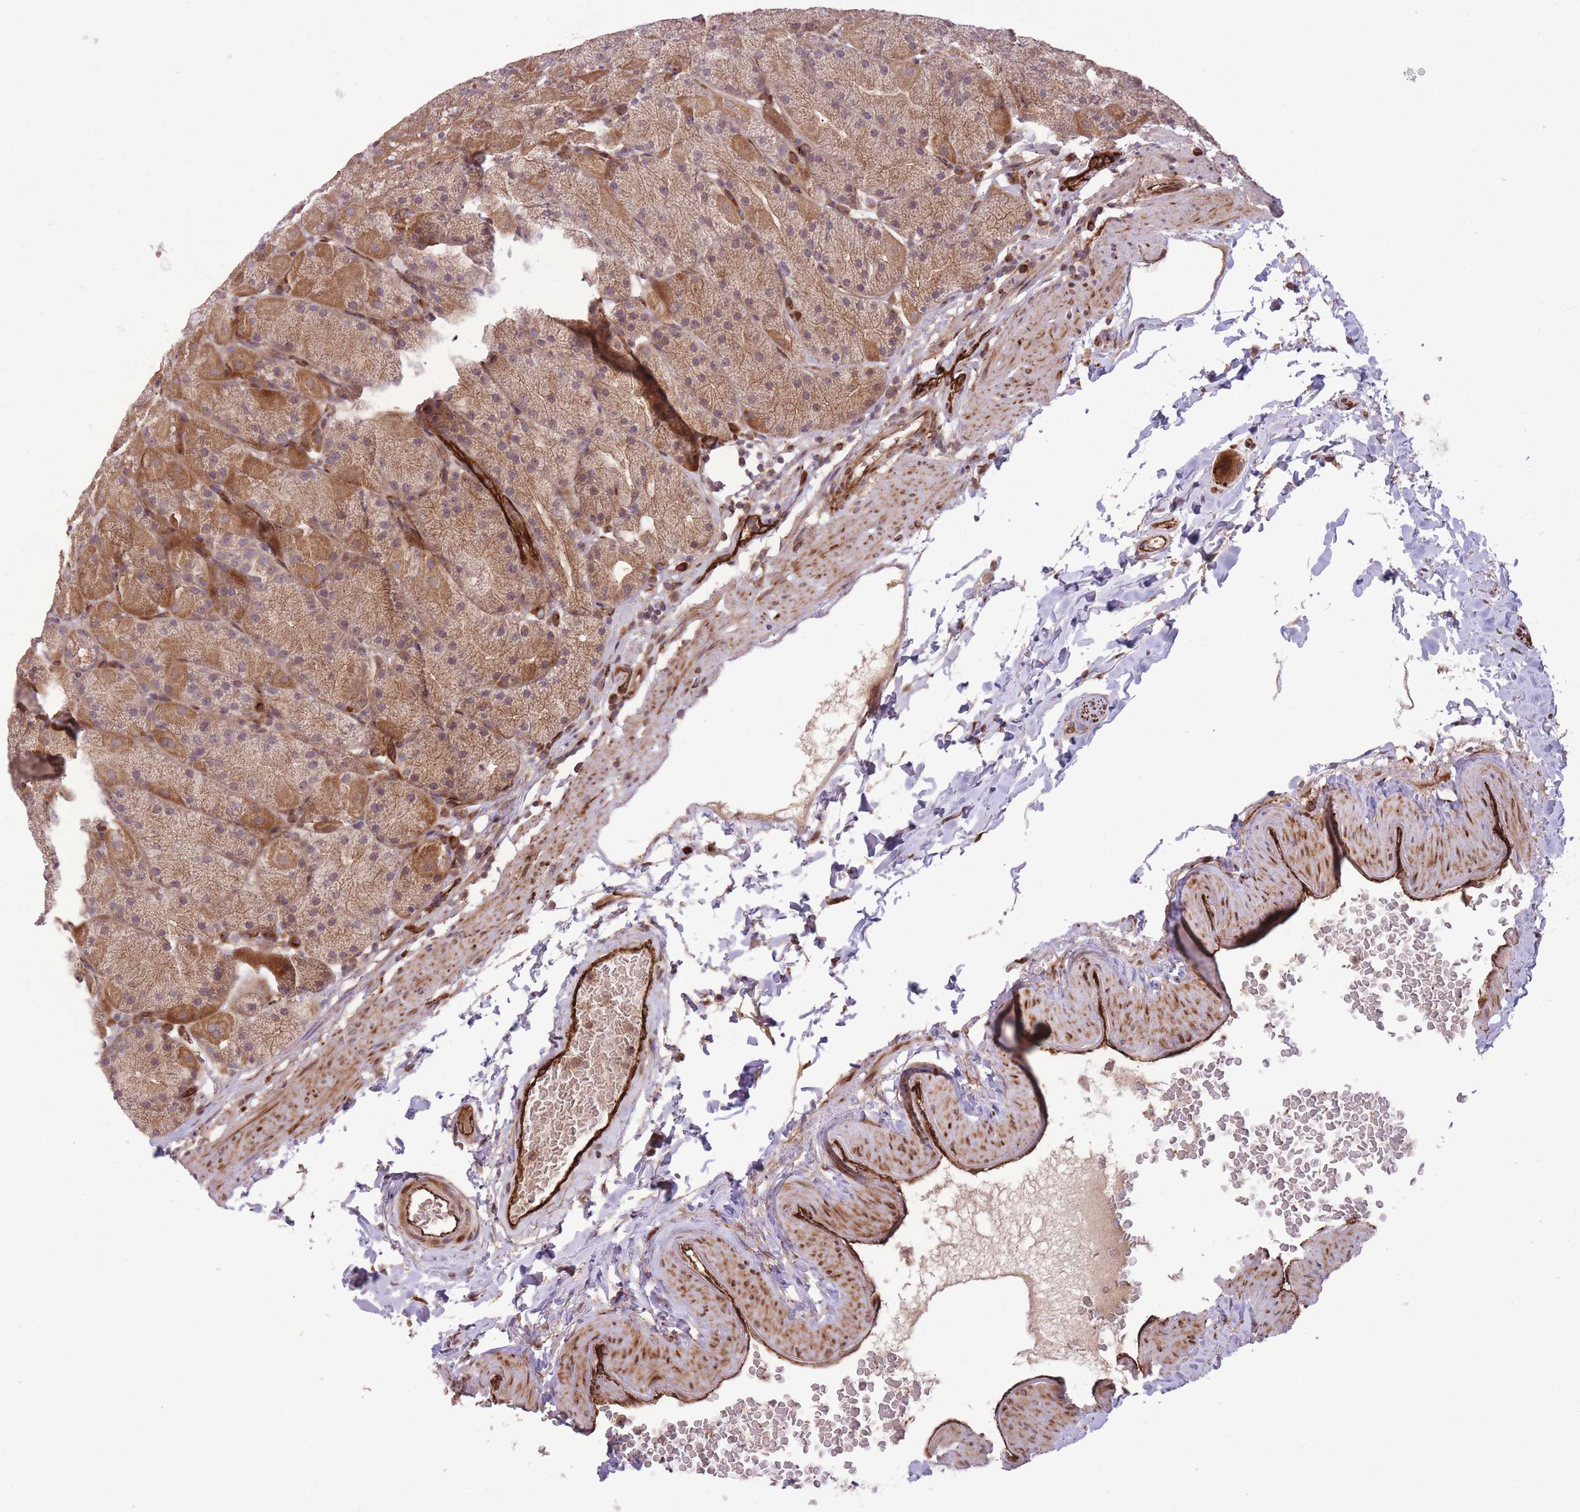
{"staining": {"intensity": "moderate", "quantity": ">75%", "location": "cytoplasmic/membranous"}, "tissue": "stomach", "cell_type": "Glandular cells", "image_type": "normal", "snomed": [{"axis": "morphology", "description": "Normal tissue, NOS"}, {"axis": "topography", "description": "Stomach, upper"}, {"axis": "topography", "description": "Stomach, lower"}], "caption": "Stomach stained for a protein exhibits moderate cytoplasmic/membranous positivity in glandular cells. (DAB IHC with brightfield microscopy, high magnification).", "gene": "CISH", "patient": {"sex": "male", "age": 67}}